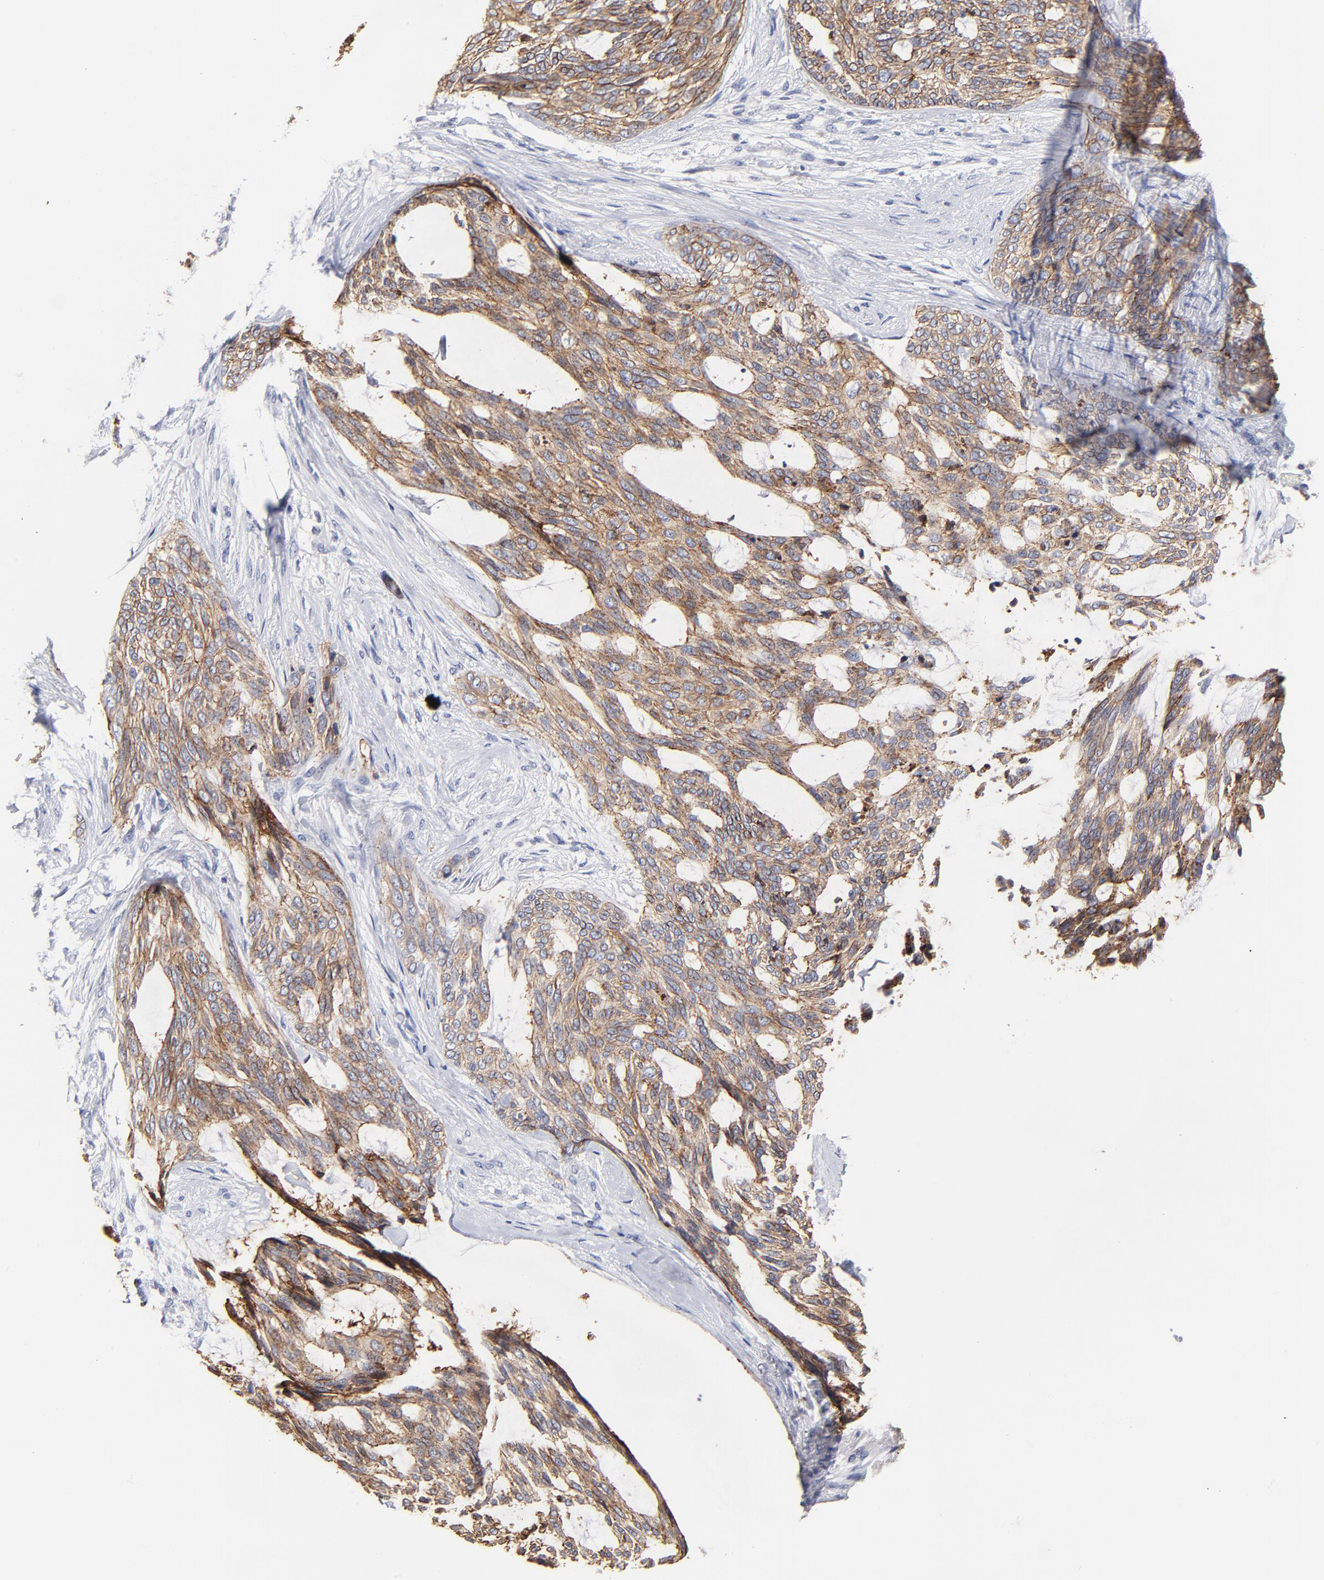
{"staining": {"intensity": "weak", "quantity": ">75%", "location": "cytoplasmic/membranous"}, "tissue": "skin cancer", "cell_type": "Tumor cells", "image_type": "cancer", "snomed": [{"axis": "morphology", "description": "Normal tissue, NOS"}, {"axis": "morphology", "description": "Basal cell carcinoma"}, {"axis": "topography", "description": "Skin"}], "caption": "This photomicrograph displays skin cancer stained with IHC to label a protein in brown. The cytoplasmic/membranous of tumor cells show weak positivity for the protein. Nuclei are counter-stained blue.", "gene": "CXADR", "patient": {"sex": "female", "age": 71}}